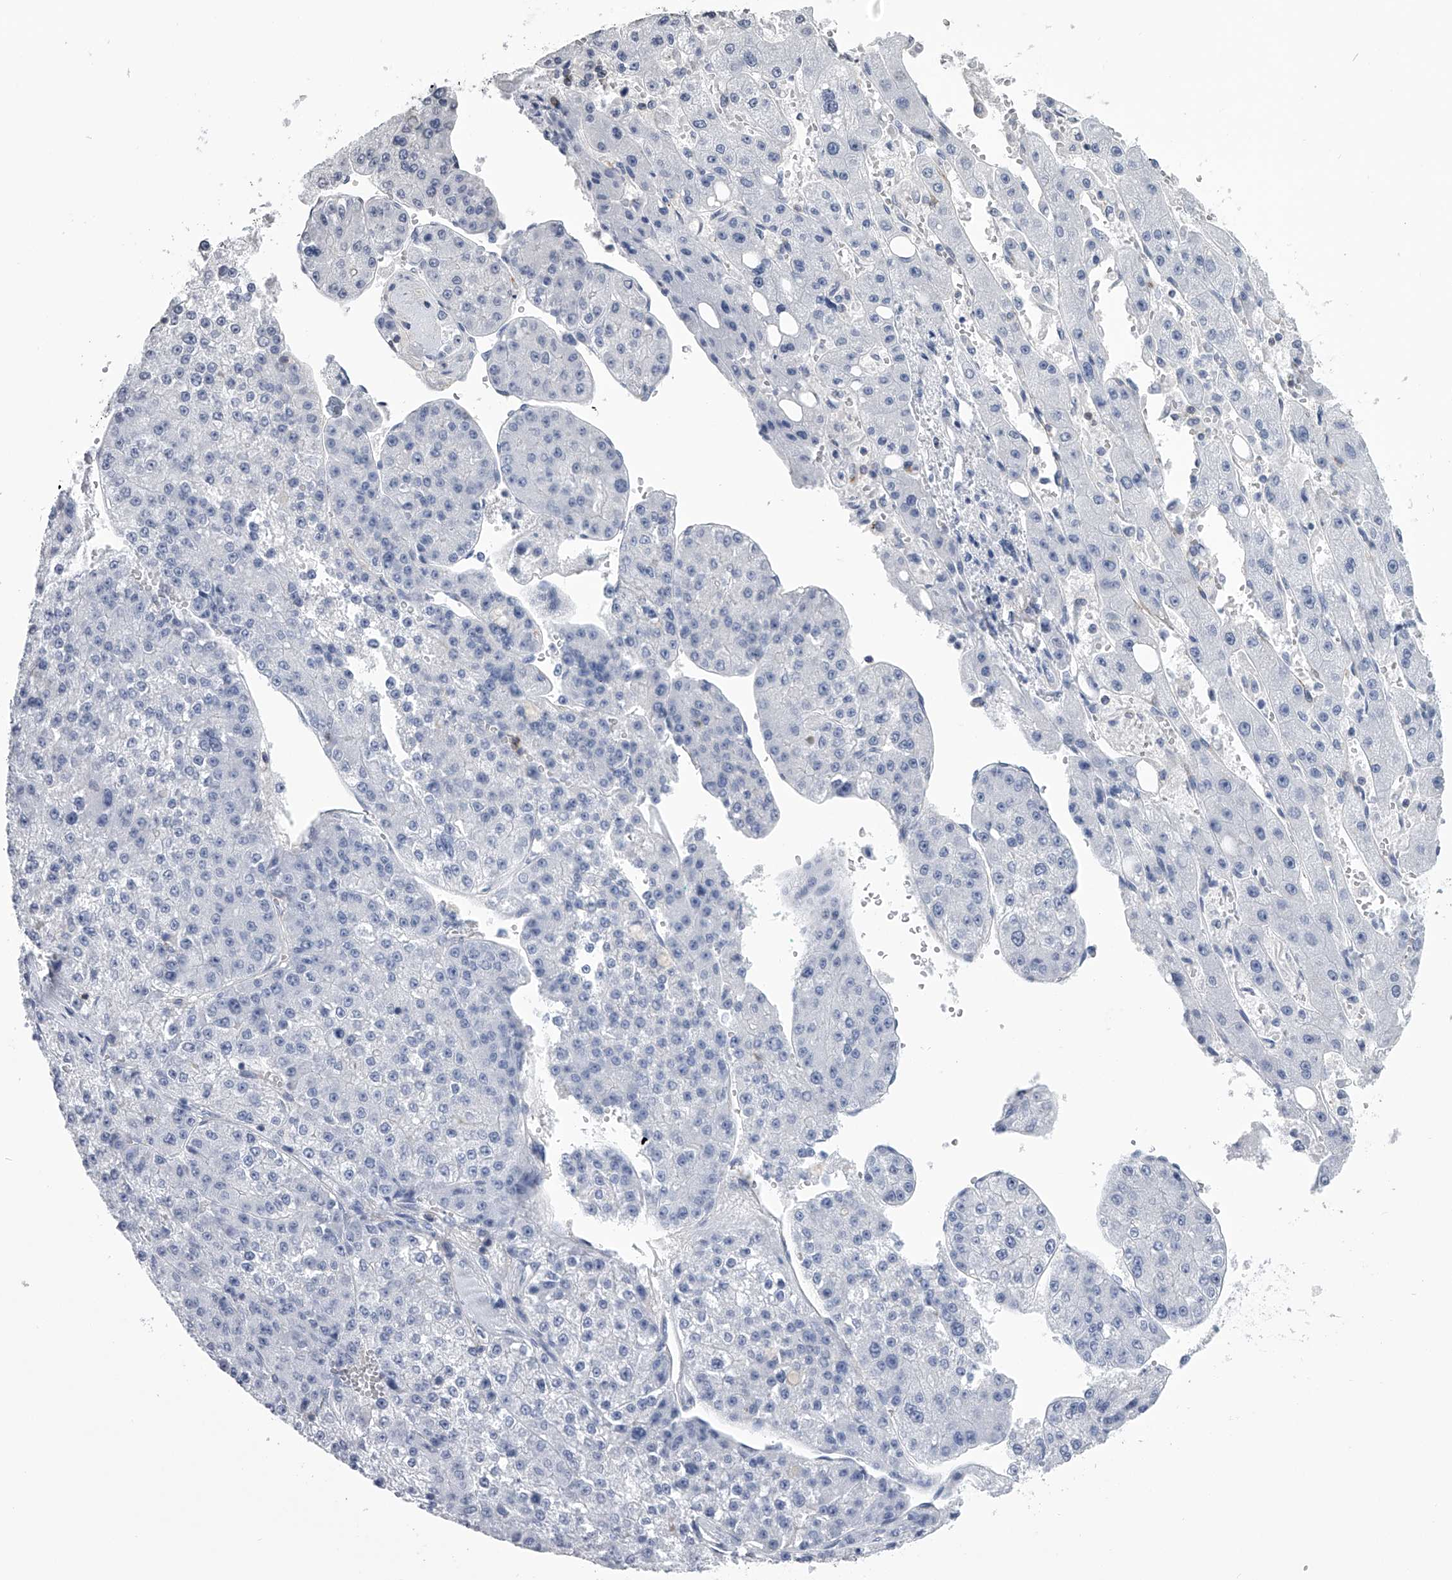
{"staining": {"intensity": "negative", "quantity": "none", "location": "none"}, "tissue": "liver cancer", "cell_type": "Tumor cells", "image_type": "cancer", "snomed": [{"axis": "morphology", "description": "Carcinoma, Hepatocellular, NOS"}, {"axis": "topography", "description": "Liver"}], "caption": "The histopathology image demonstrates no staining of tumor cells in liver cancer (hepatocellular carcinoma).", "gene": "TASP1", "patient": {"sex": "female", "age": 73}}